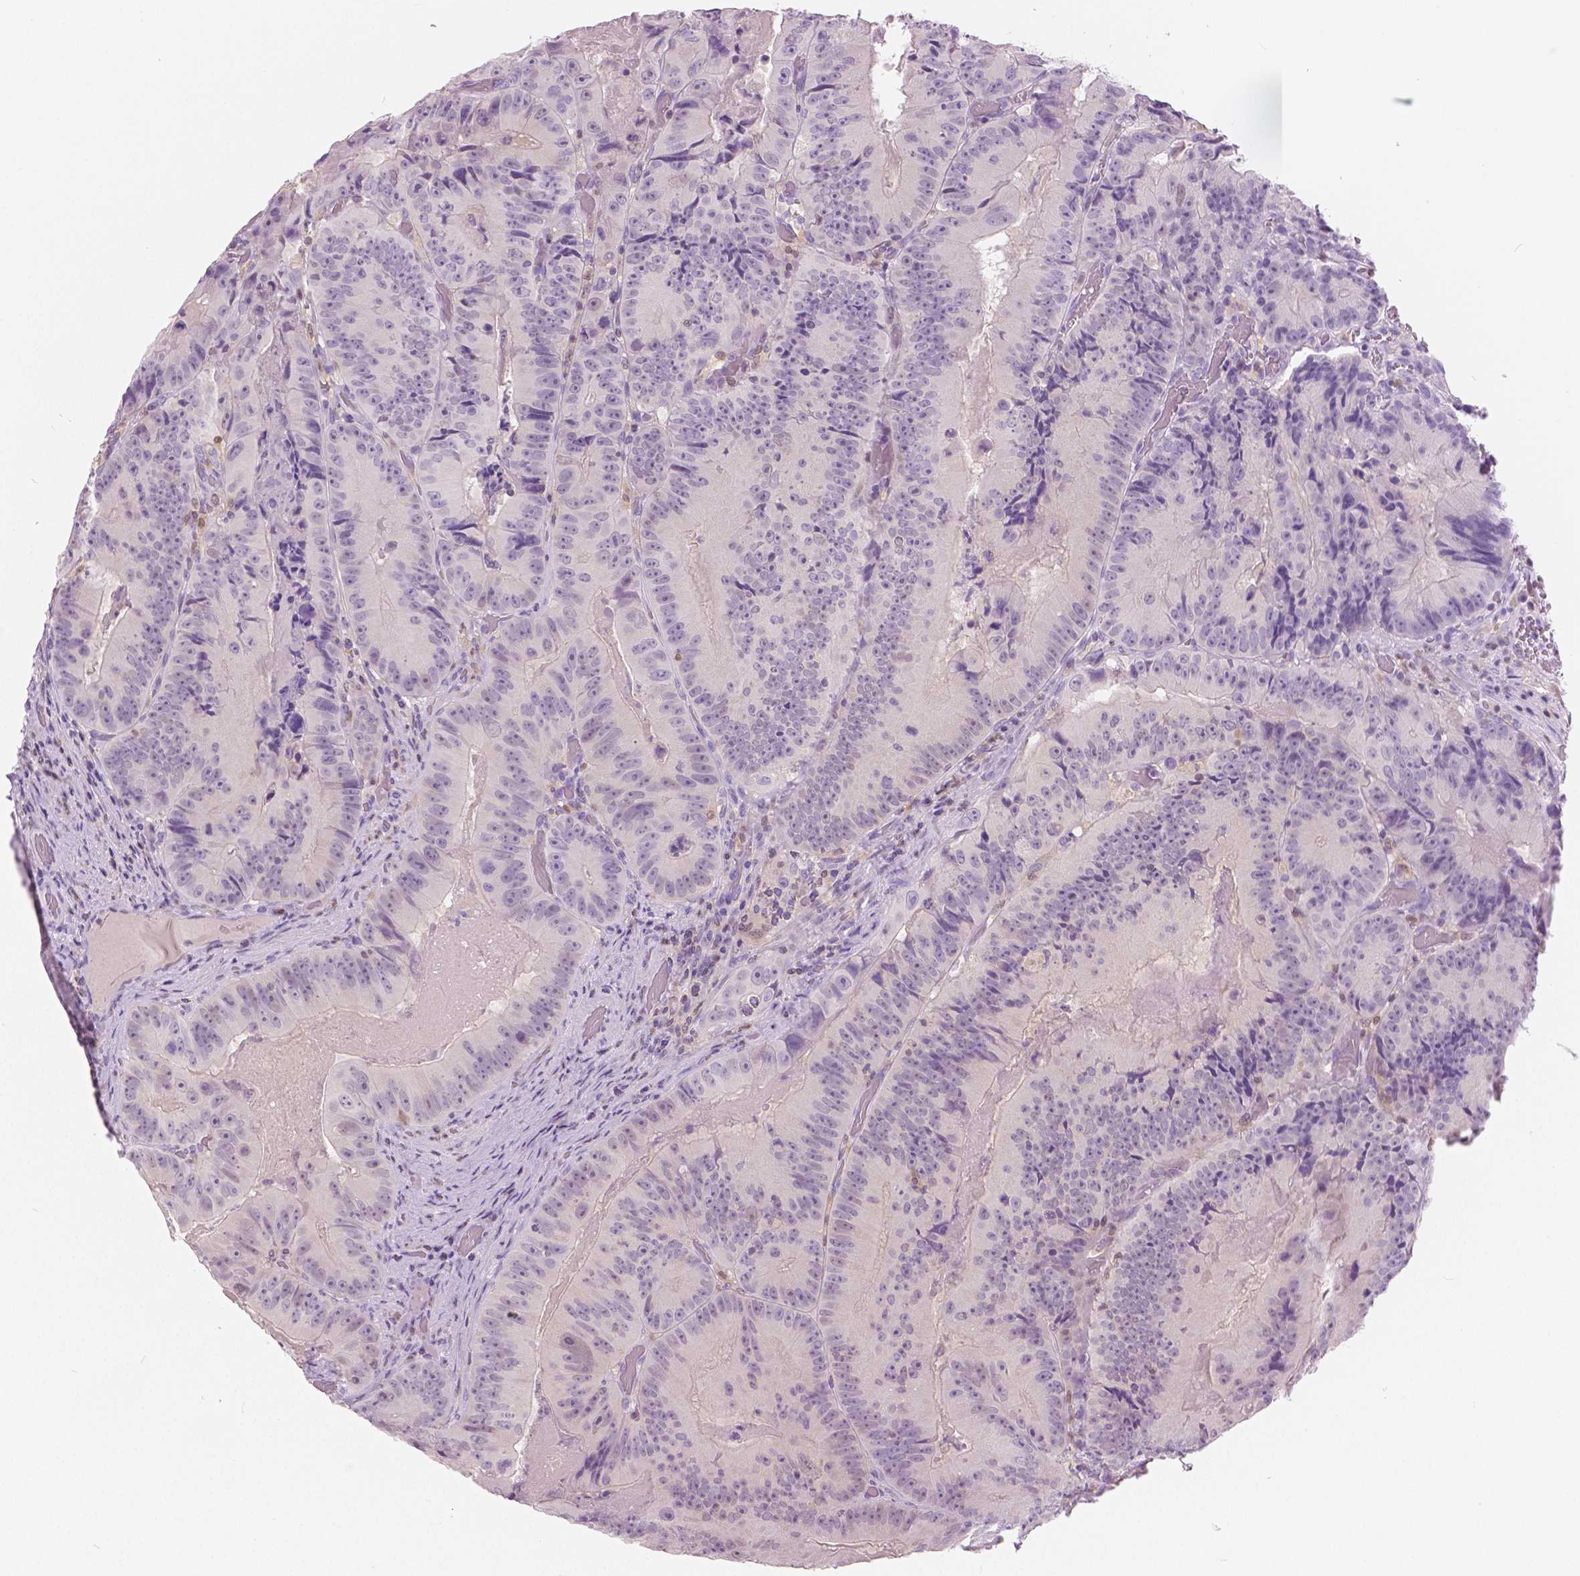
{"staining": {"intensity": "negative", "quantity": "none", "location": "none"}, "tissue": "colorectal cancer", "cell_type": "Tumor cells", "image_type": "cancer", "snomed": [{"axis": "morphology", "description": "Adenocarcinoma, NOS"}, {"axis": "topography", "description": "Colon"}], "caption": "This is a image of immunohistochemistry staining of colorectal cancer (adenocarcinoma), which shows no expression in tumor cells. (Immunohistochemistry (ihc), brightfield microscopy, high magnification).", "gene": "GALM", "patient": {"sex": "female", "age": 86}}